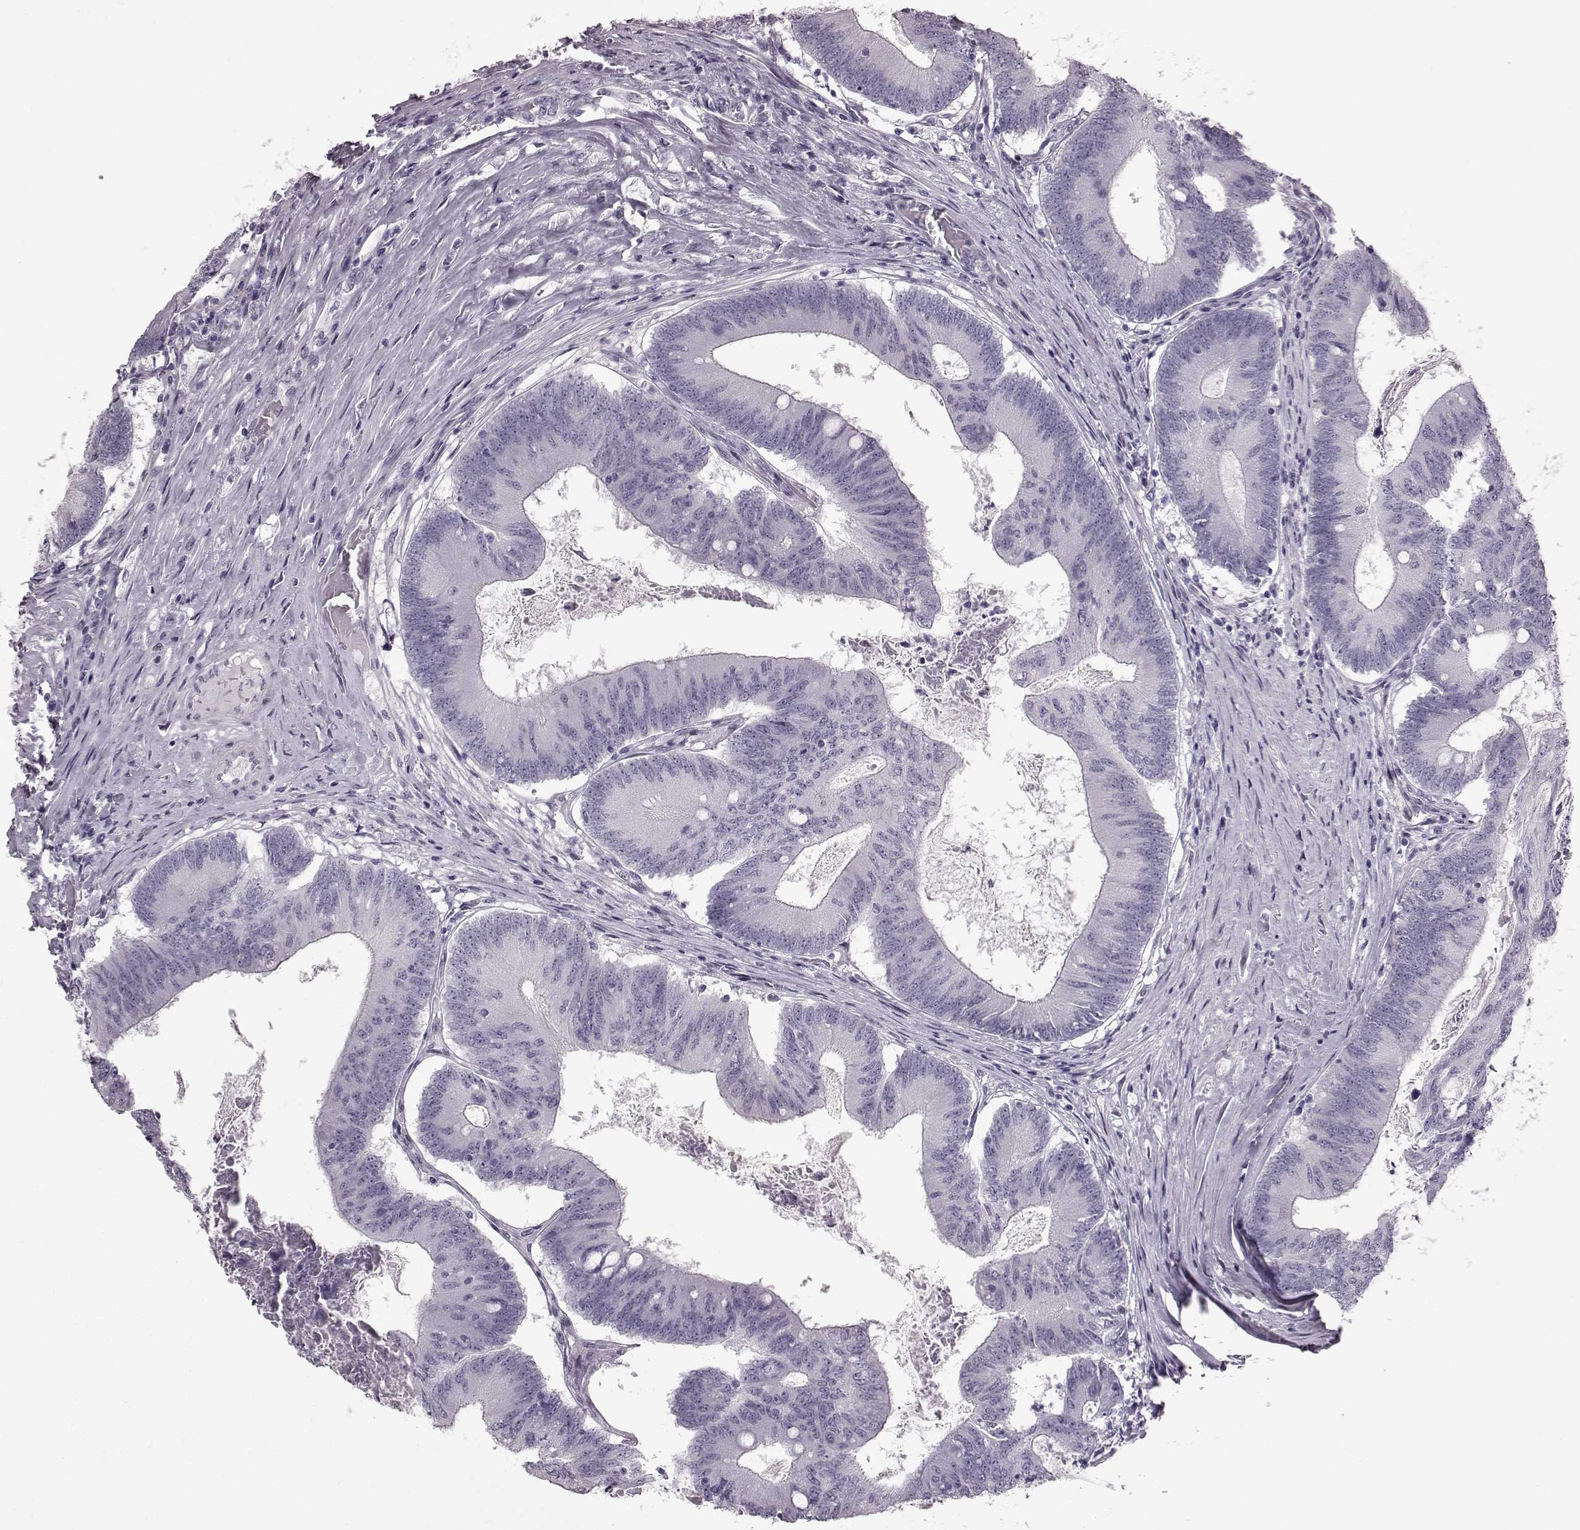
{"staining": {"intensity": "negative", "quantity": "none", "location": "none"}, "tissue": "colorectal cancer", "cell_type": "Tumor cells", "image_type": "cancer", "snomed": [{"axis": "morphology", "description": "Adenocarcinoma, NOS"}, {"axis": "topography", "description": "Colon"}], "caption": "The micrograph reveals no staining of tumor cells in colorectal cancer.", "gene": "TCHHL1", "patient": {"sex": "female", "age": 70}}